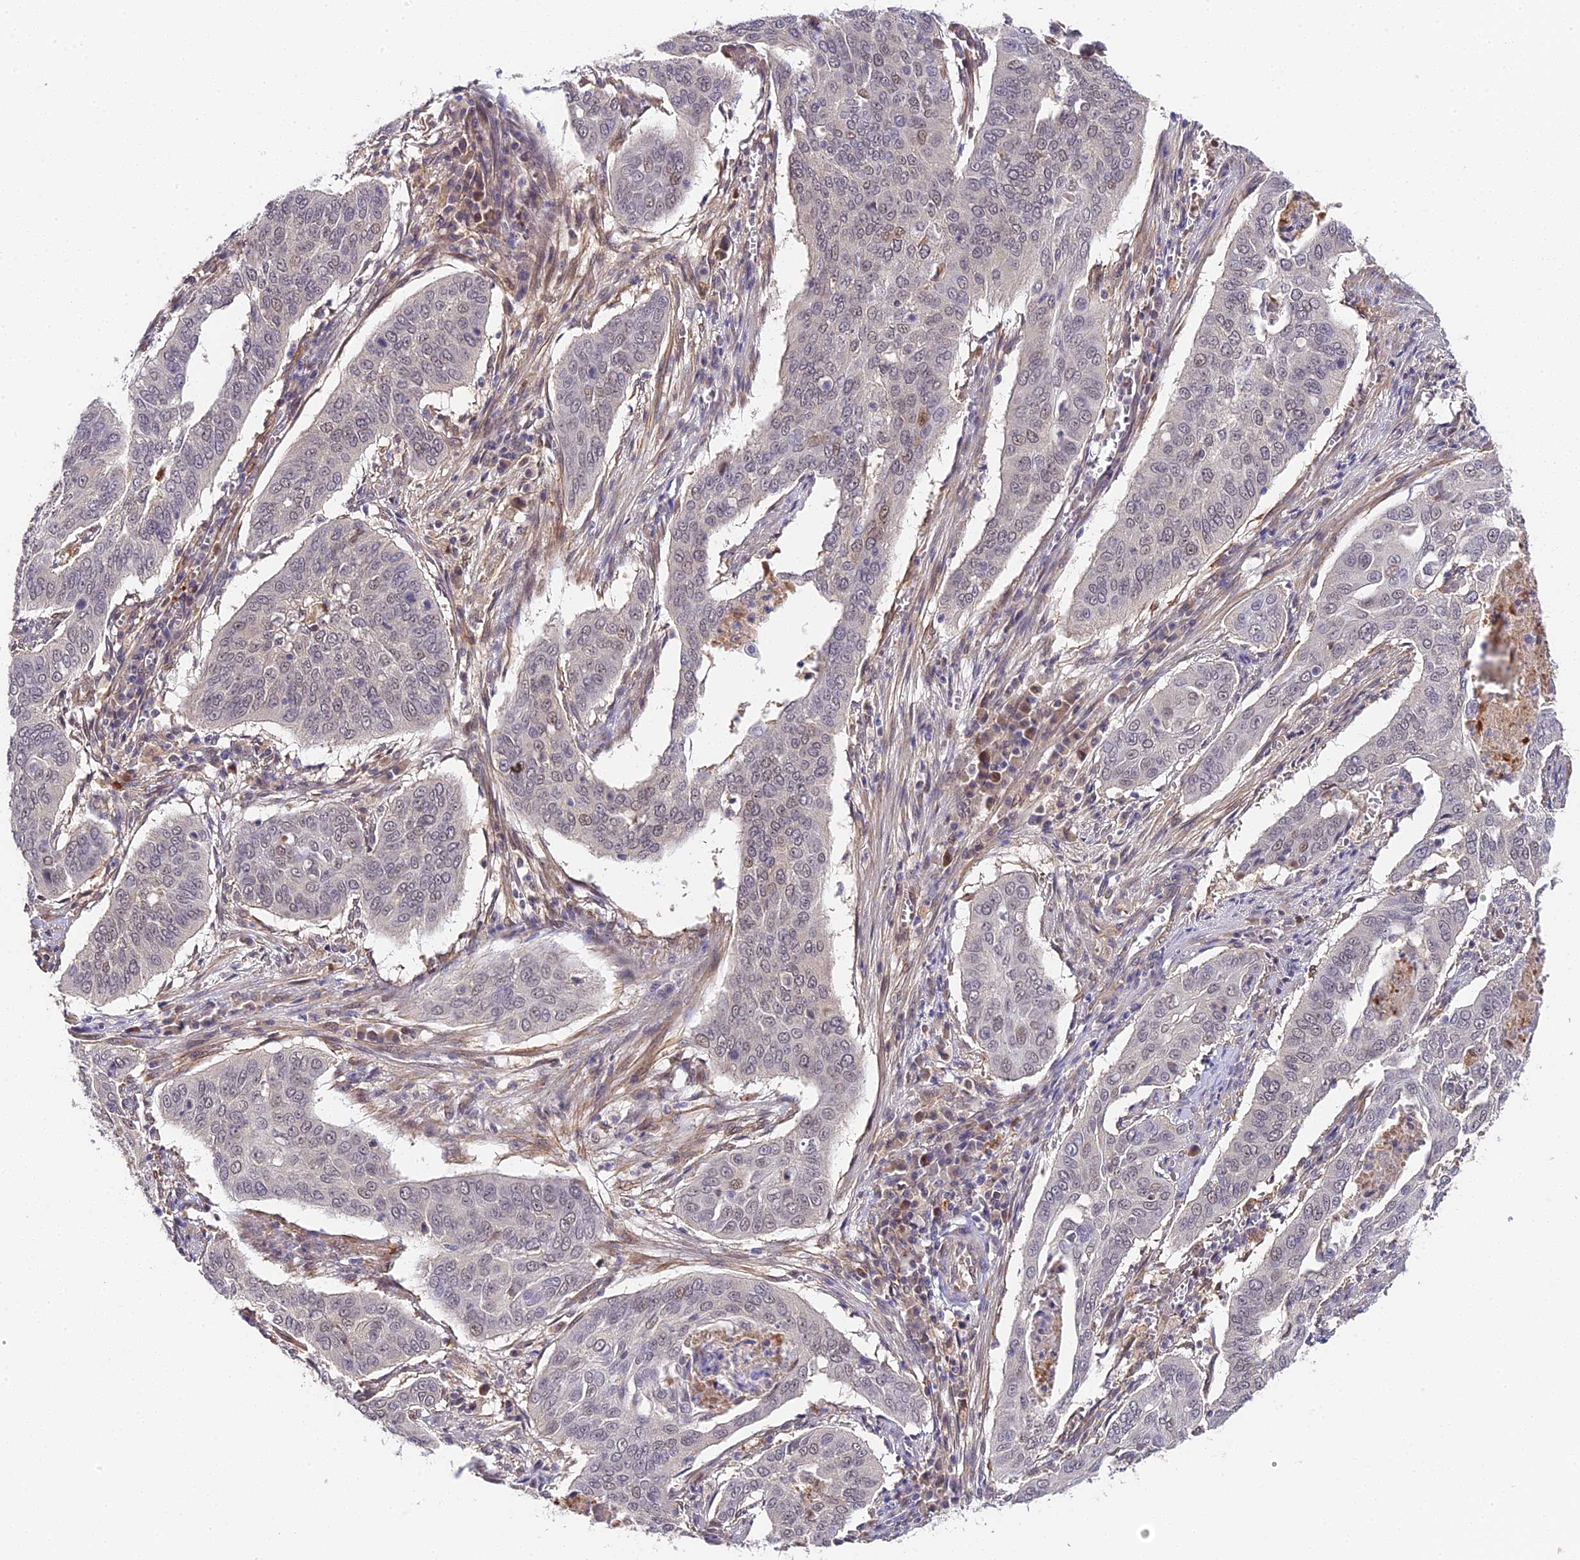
{"staining": {"intensity": "moderate", "quantity": "<25%", "location": "nuclear"}, "tissue": "cervical cancer", "cell_type": "Tumor cells", "image_type": "cancer", "snomed": [{"axis": "morphology", "description": "Squamous cell carcinoma, NOS"}, {"axis": "topography", "description": "Cervix"}], "caption": "Cervical squamous cell carcinoma stained for a protein (brown) demonstrates moderate nuclear positive staining in approximately <25% of tumor cells.", "gene": "IMPACT", "patient": {"sex": "female", "age": 39}}